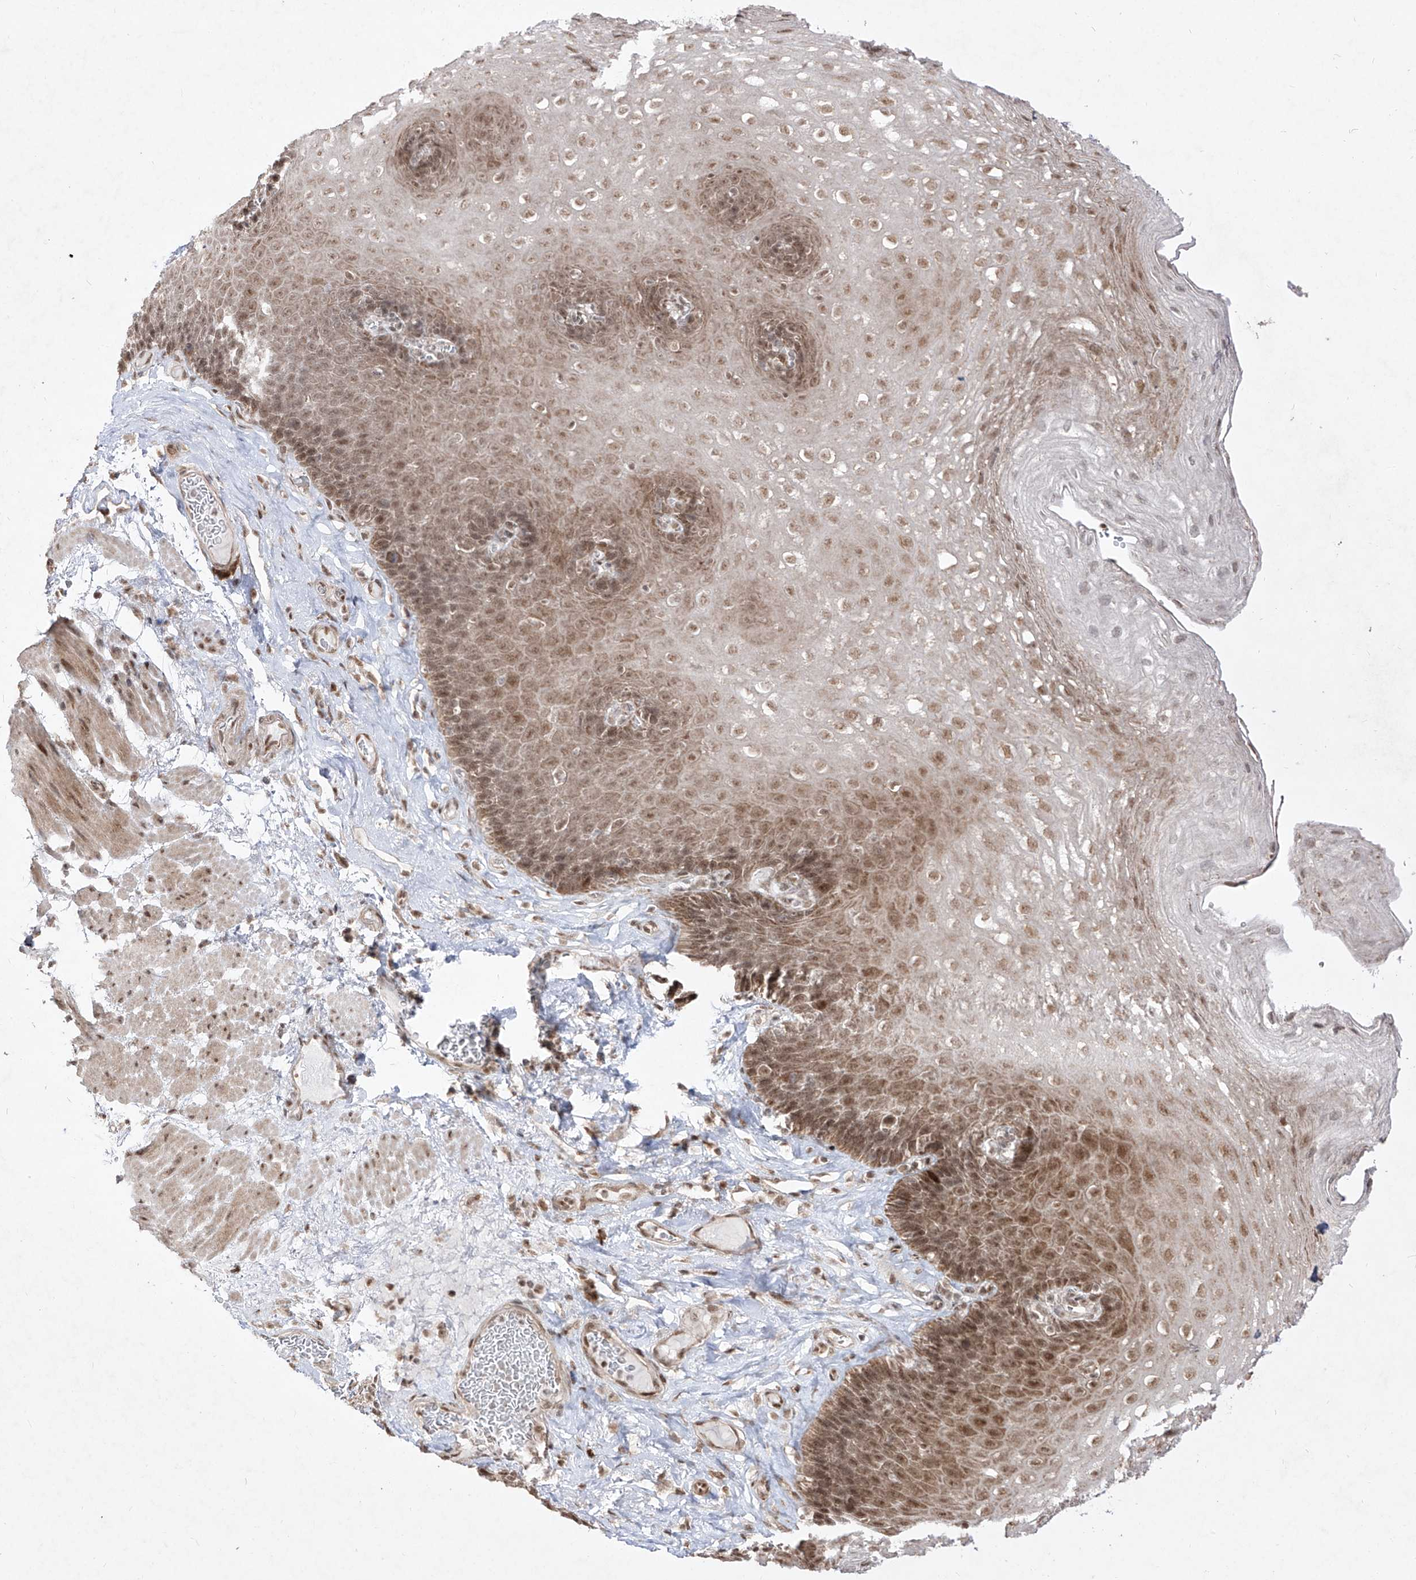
{"staining": {"intensity": "moderate", "quantity": ">75%", "location": "cytoplasmic/membranous,nuclear"}, "tissue": "esophagus", "cell_type": "Squamous epithelial cells", "image_type": "normal", "snomed": [{"axis": "morphology", "description": "Normal tissue, NOS"}, {"axis": "topography", "description": "Esophagus"}], "caption": "A brown stain shows moderate cytoplasmic/membranous,nuclear staining of a protein in squamous epithelial cells of benign human esophagus.", "gene": "SNRNP27", "patient": {"sex": "female", "age": 66}}